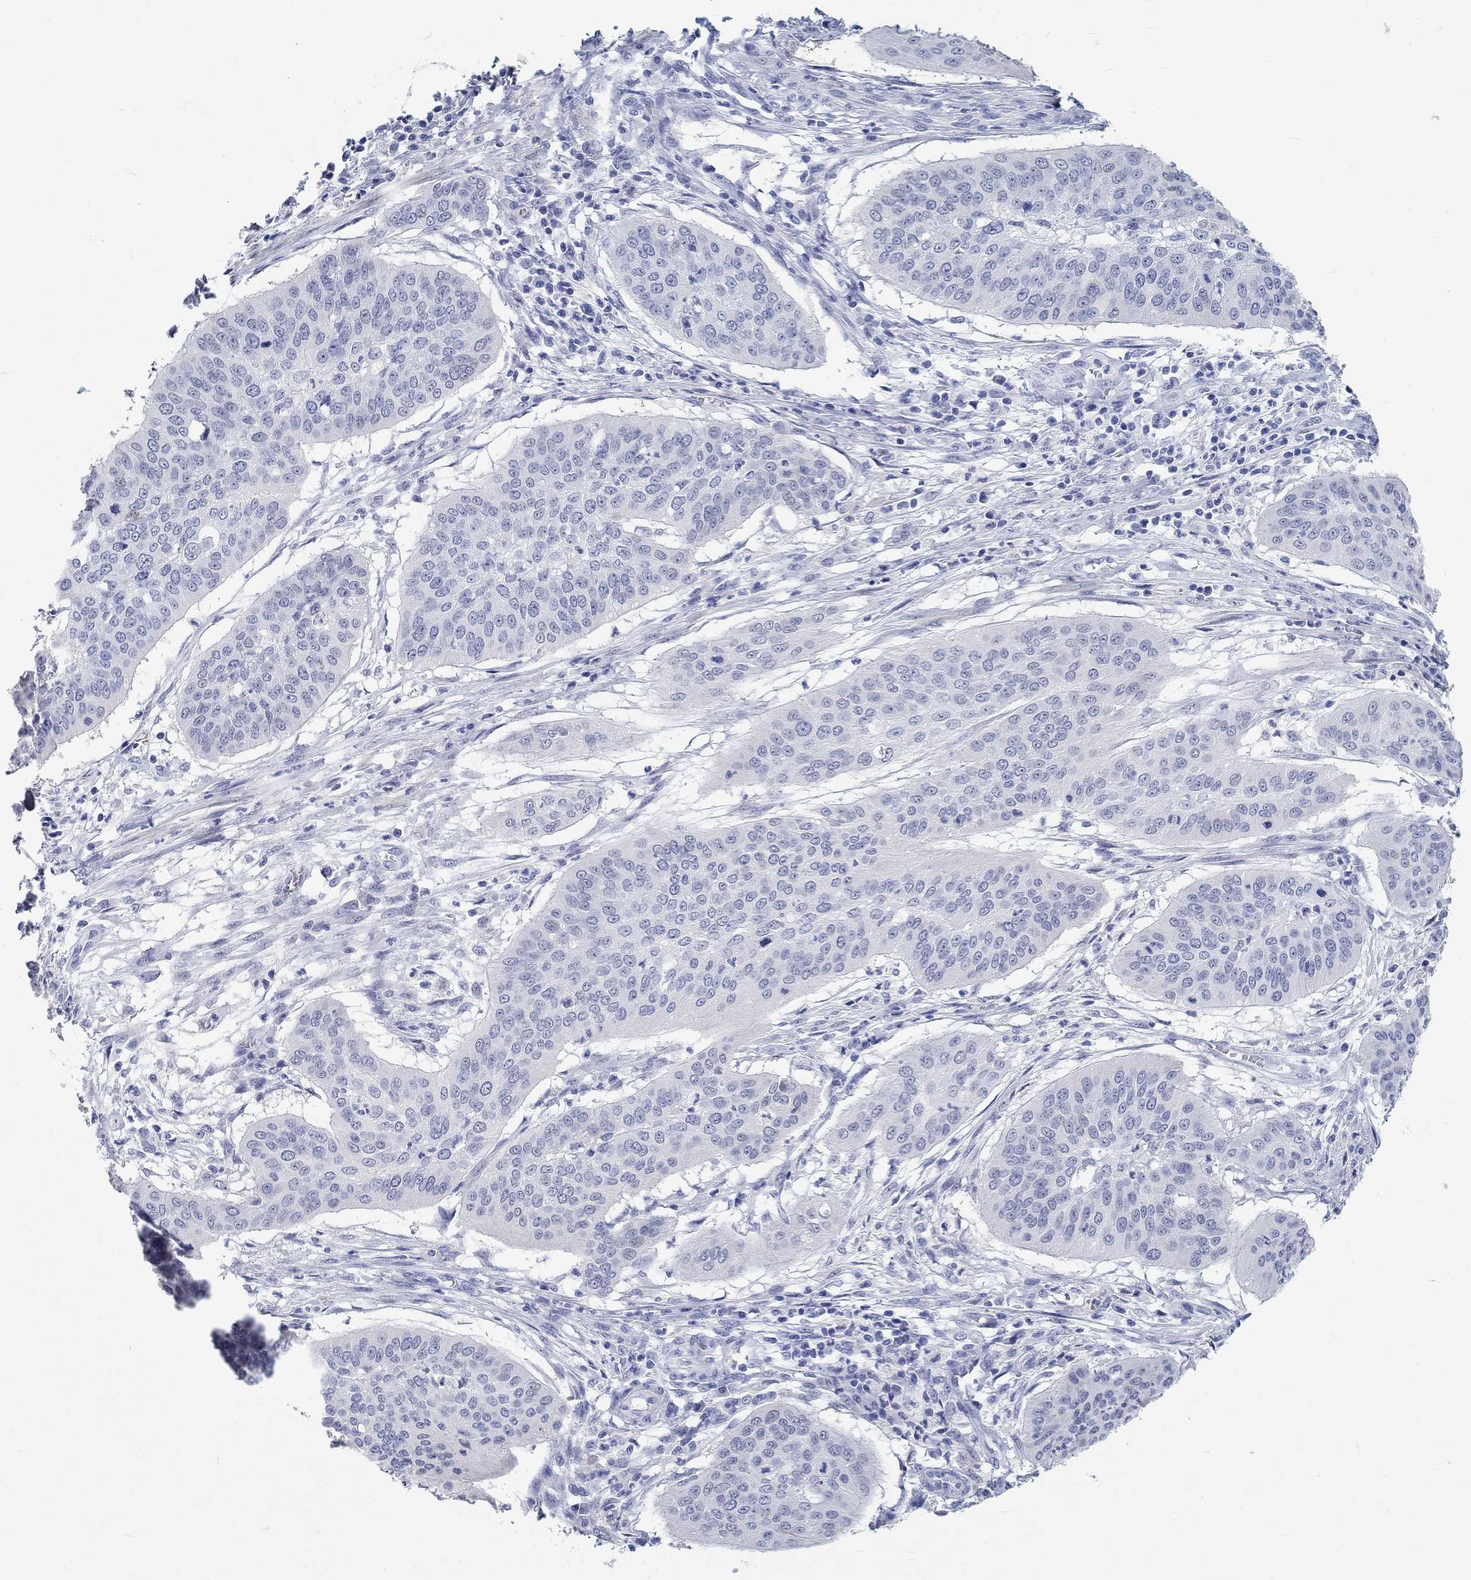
{"staining": {"intensity": "weak", "quantity": "<25%", "location": "cytoplasmic/membranous"}, "tissue": "cervical cancer", "cell_type": "Tumor cells", "image_type": "cancer", "snomed": [{"axis": "morphology", "description": "Squamous cell carcinoma, NOS"}, {"axis": "topography", "description": "Cervix"}], "caption": "IHC histopathology image of cervical squamous cell carcinoma stained for a protein (brown), which reveals no positivity in tumor cells. Nuclei are stained in blue.", "gene": "GRIA3", "patient": {"sex": "female", "age": 39}}